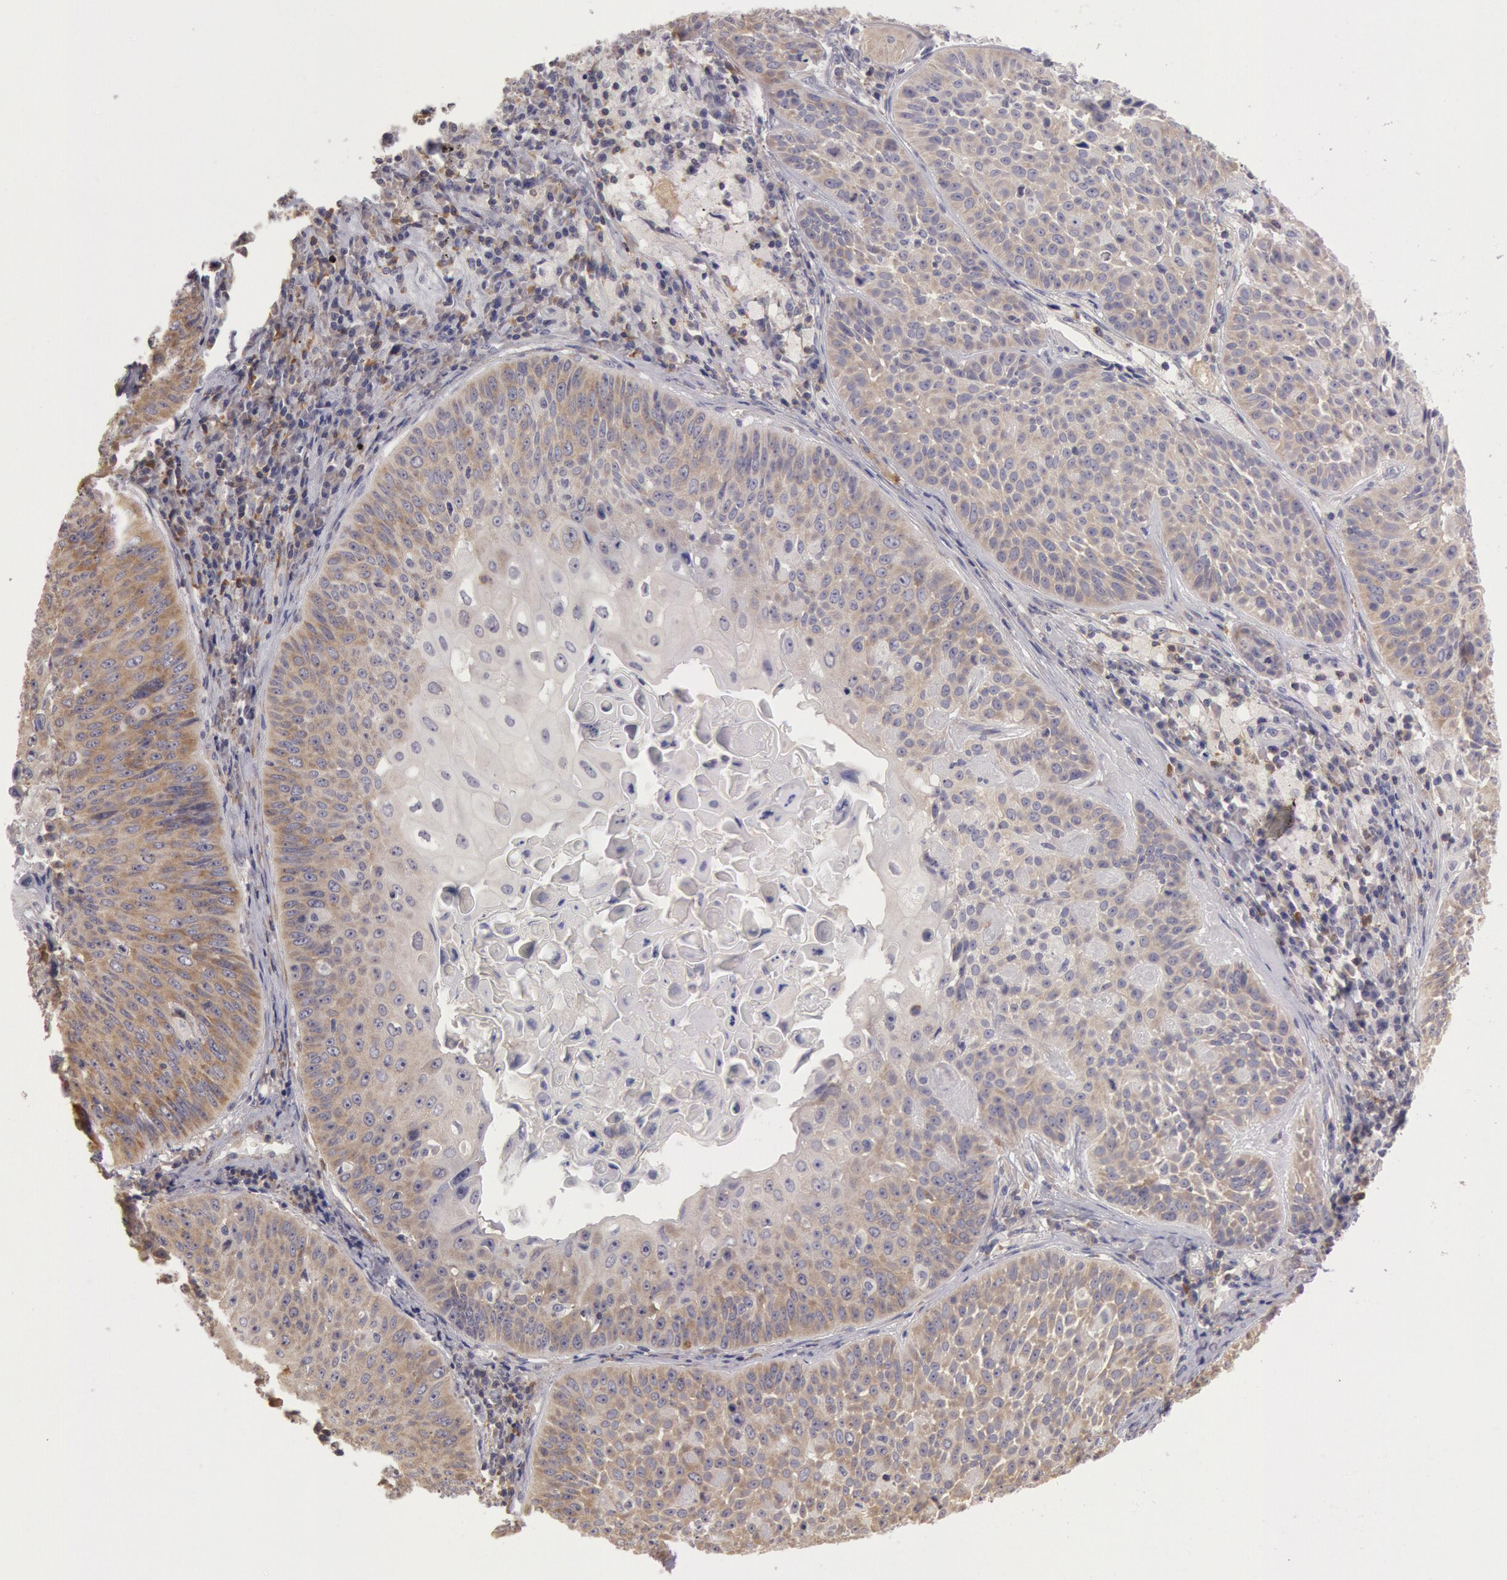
{"staining": {"intensity": "moderate", "quantity": ">75%", "location": "cytoplasmic/membranous"}, "tissue": "lung cancer", "cell_type": "Tumor cells", "image_type": "cancer", "snomed": [{"axis": "morphology", "description": "Adenocarcinoma, NOS"}, {"axis": "topography", "description": "Lung"}], "caption": "IHC (DAB) staining of human adenocarcinoma (lung) shows moderate cytoplasmic/membranous protein positivity in about >75% of tumor cells.", "gene": "NMT2", "patient": {"sex": "male", "age": 60}}